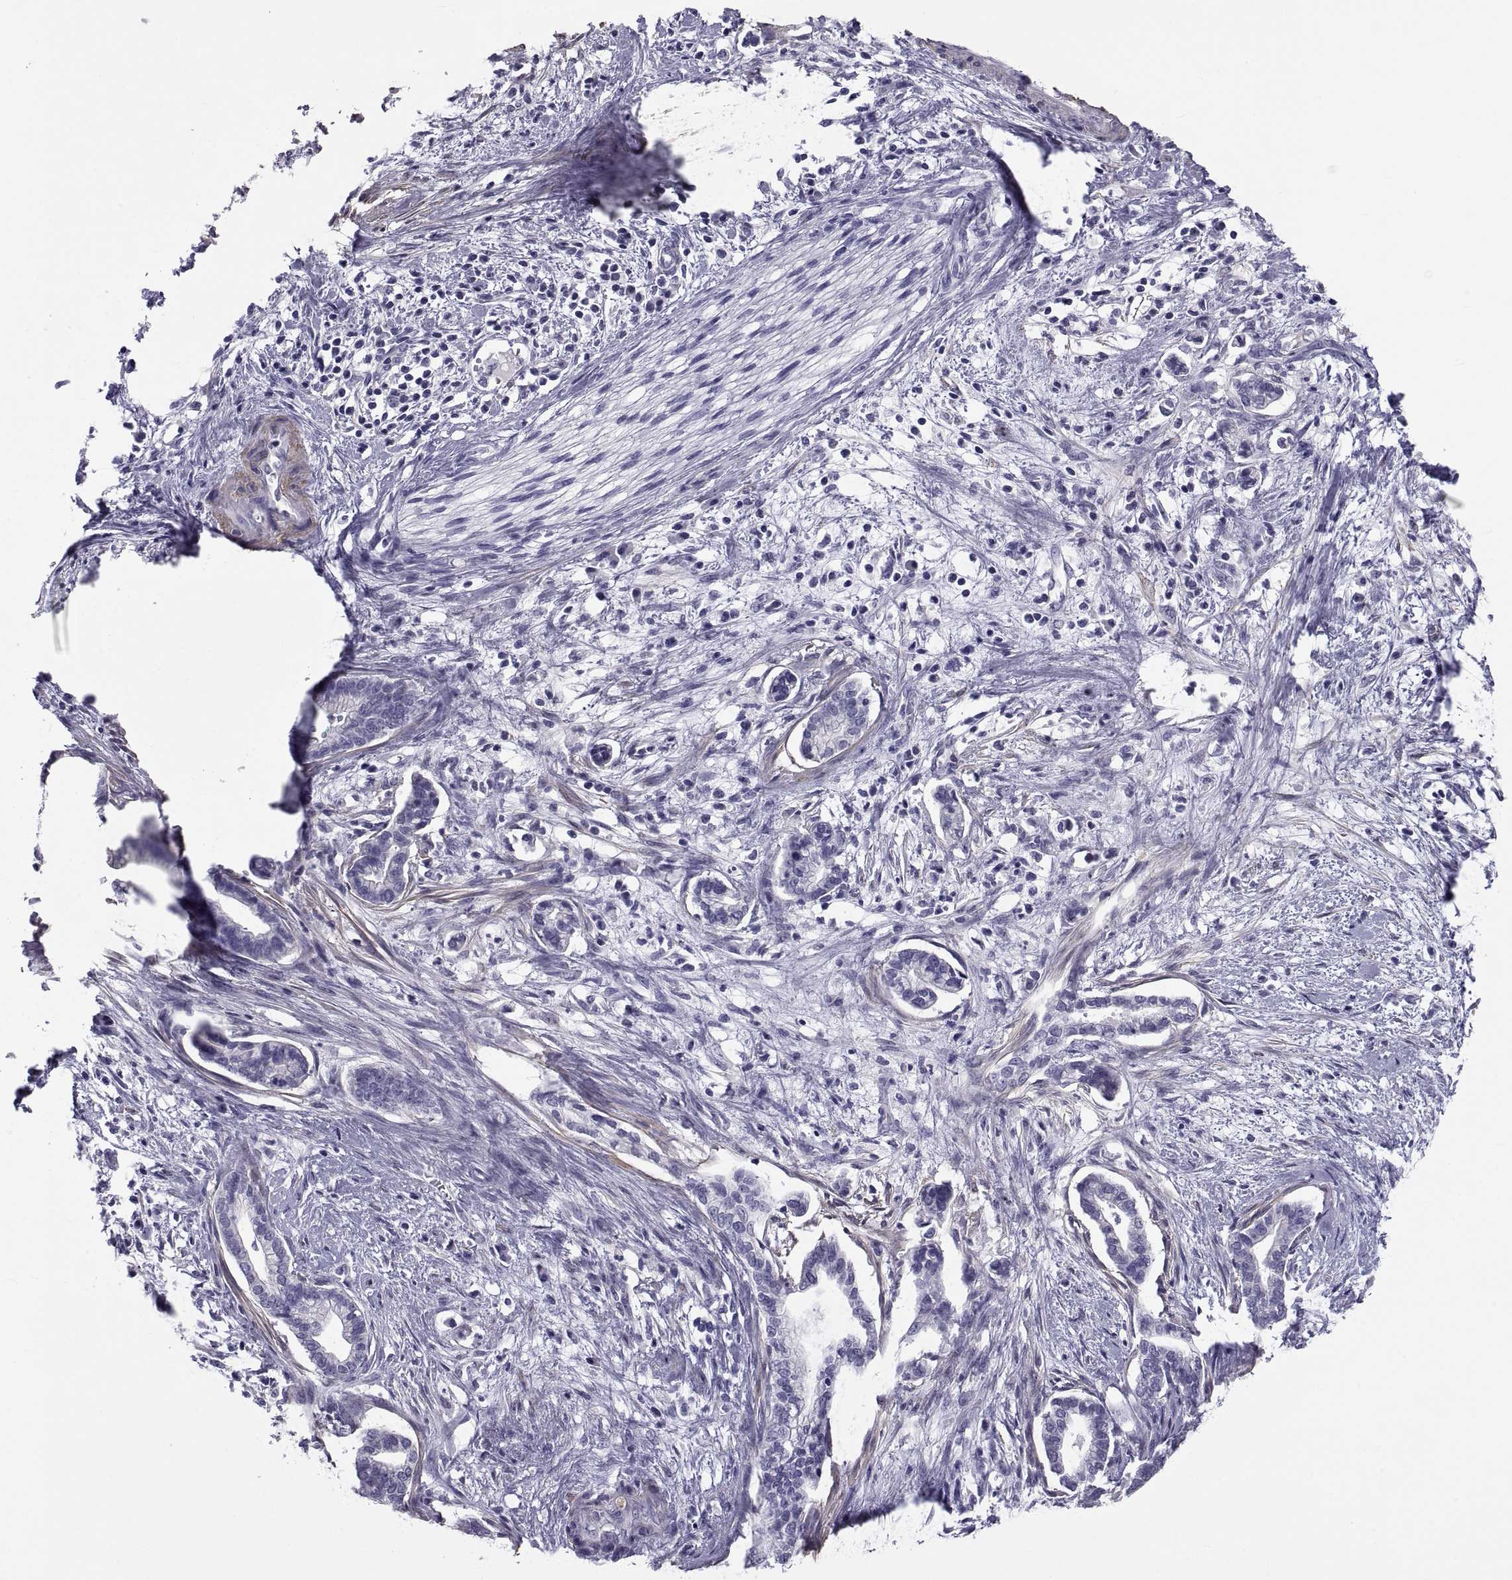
{"staining": {"intensity": "negative", "quantity": "none", "location": "none"}, "tissue": "cervical cancer", "cell_type": "Tumor cells", "image_type": "cancer", "snomed": [{"axis": "morphology", "description": "Adenocarcinoma, NOS"}, {"axis": "topography", "description": "Cervix"}], "caption": "Protein analysis of cervical cancer (adenocarcinoma) demonstrates no significant expression in tumor cells.", "gene": "MAGEB1", "patient": {"sex": "female", "age": 62}}